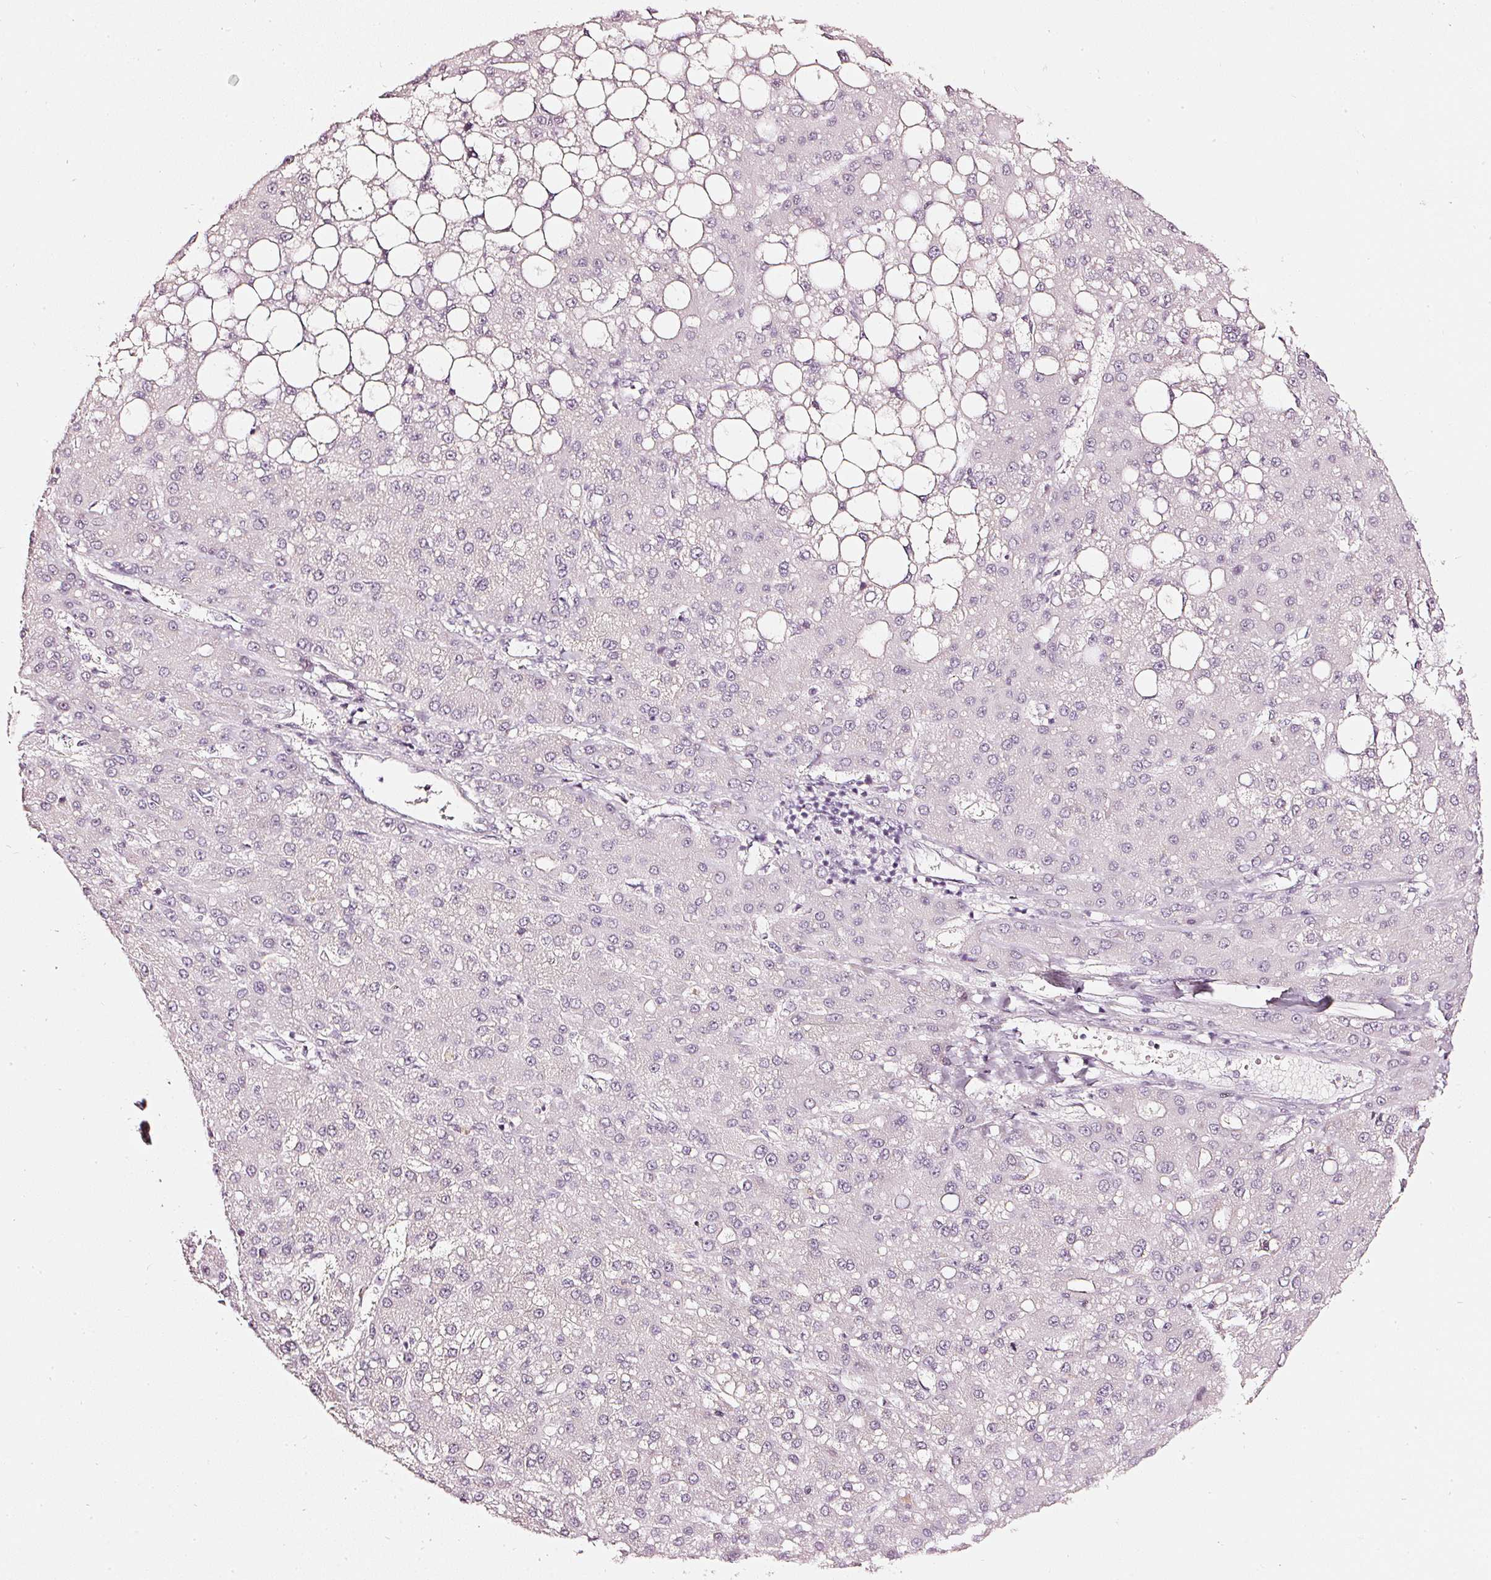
{"staining": {"intensity": "negative", "quantity": "none", "location": "none"}, "tissue": "liver cancer", "cell_type": "Tumor cells", "image_type": "cancer", "snomed": [{"axis": "morphology", "description": "Carcinoma, Hepatocellular, NOS"}, {"axis": "topography", "description": "Liver"}], "caption": "Liver cancer (hepatocellular carcinoma) was stained to show a protein in brown. There is no significant expression in tumor cells.", "gene": "CNP", "patient": {"sex": "male", "age": 67}}